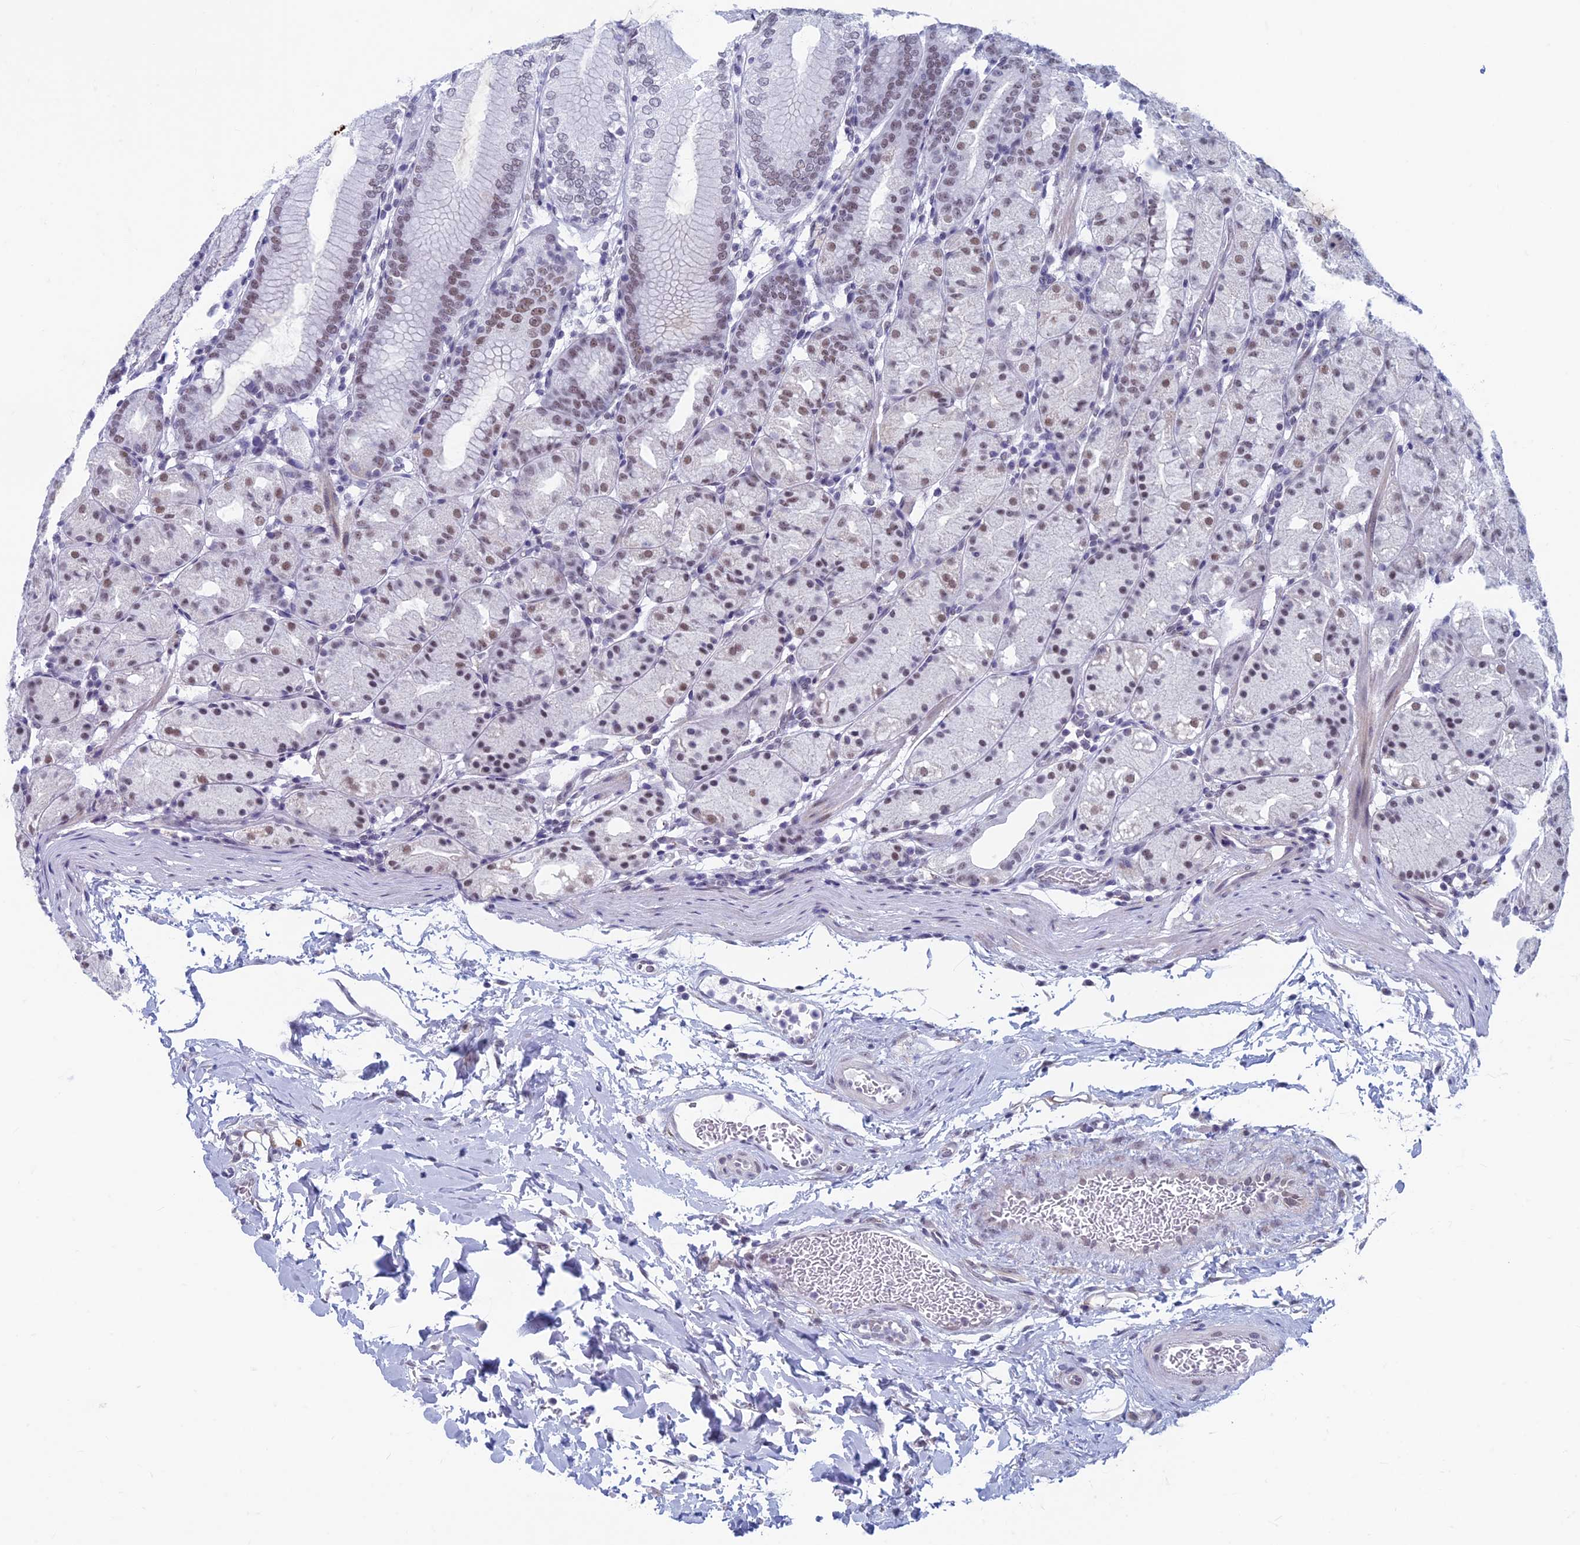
{"staining": {"intensity": "moderate", "quantity": "25%-75%", "location": "nuclear"}, "tissue": "stomach", "cell_type": "Glandular cells", "image_type": "normal", "snomed": [{"axis": "morphology", "description": "Normal tissue, NOS"}, {"axis": "topography", "description": "Stomach, upper"}], "caption": "Stomach stained for a protein (brown) reveals moderate nuclear positive staining in approximately 25%-75% of glandular cells.", "gene": "ASH2L", "patient": {"sex": "male", "age": 48}}